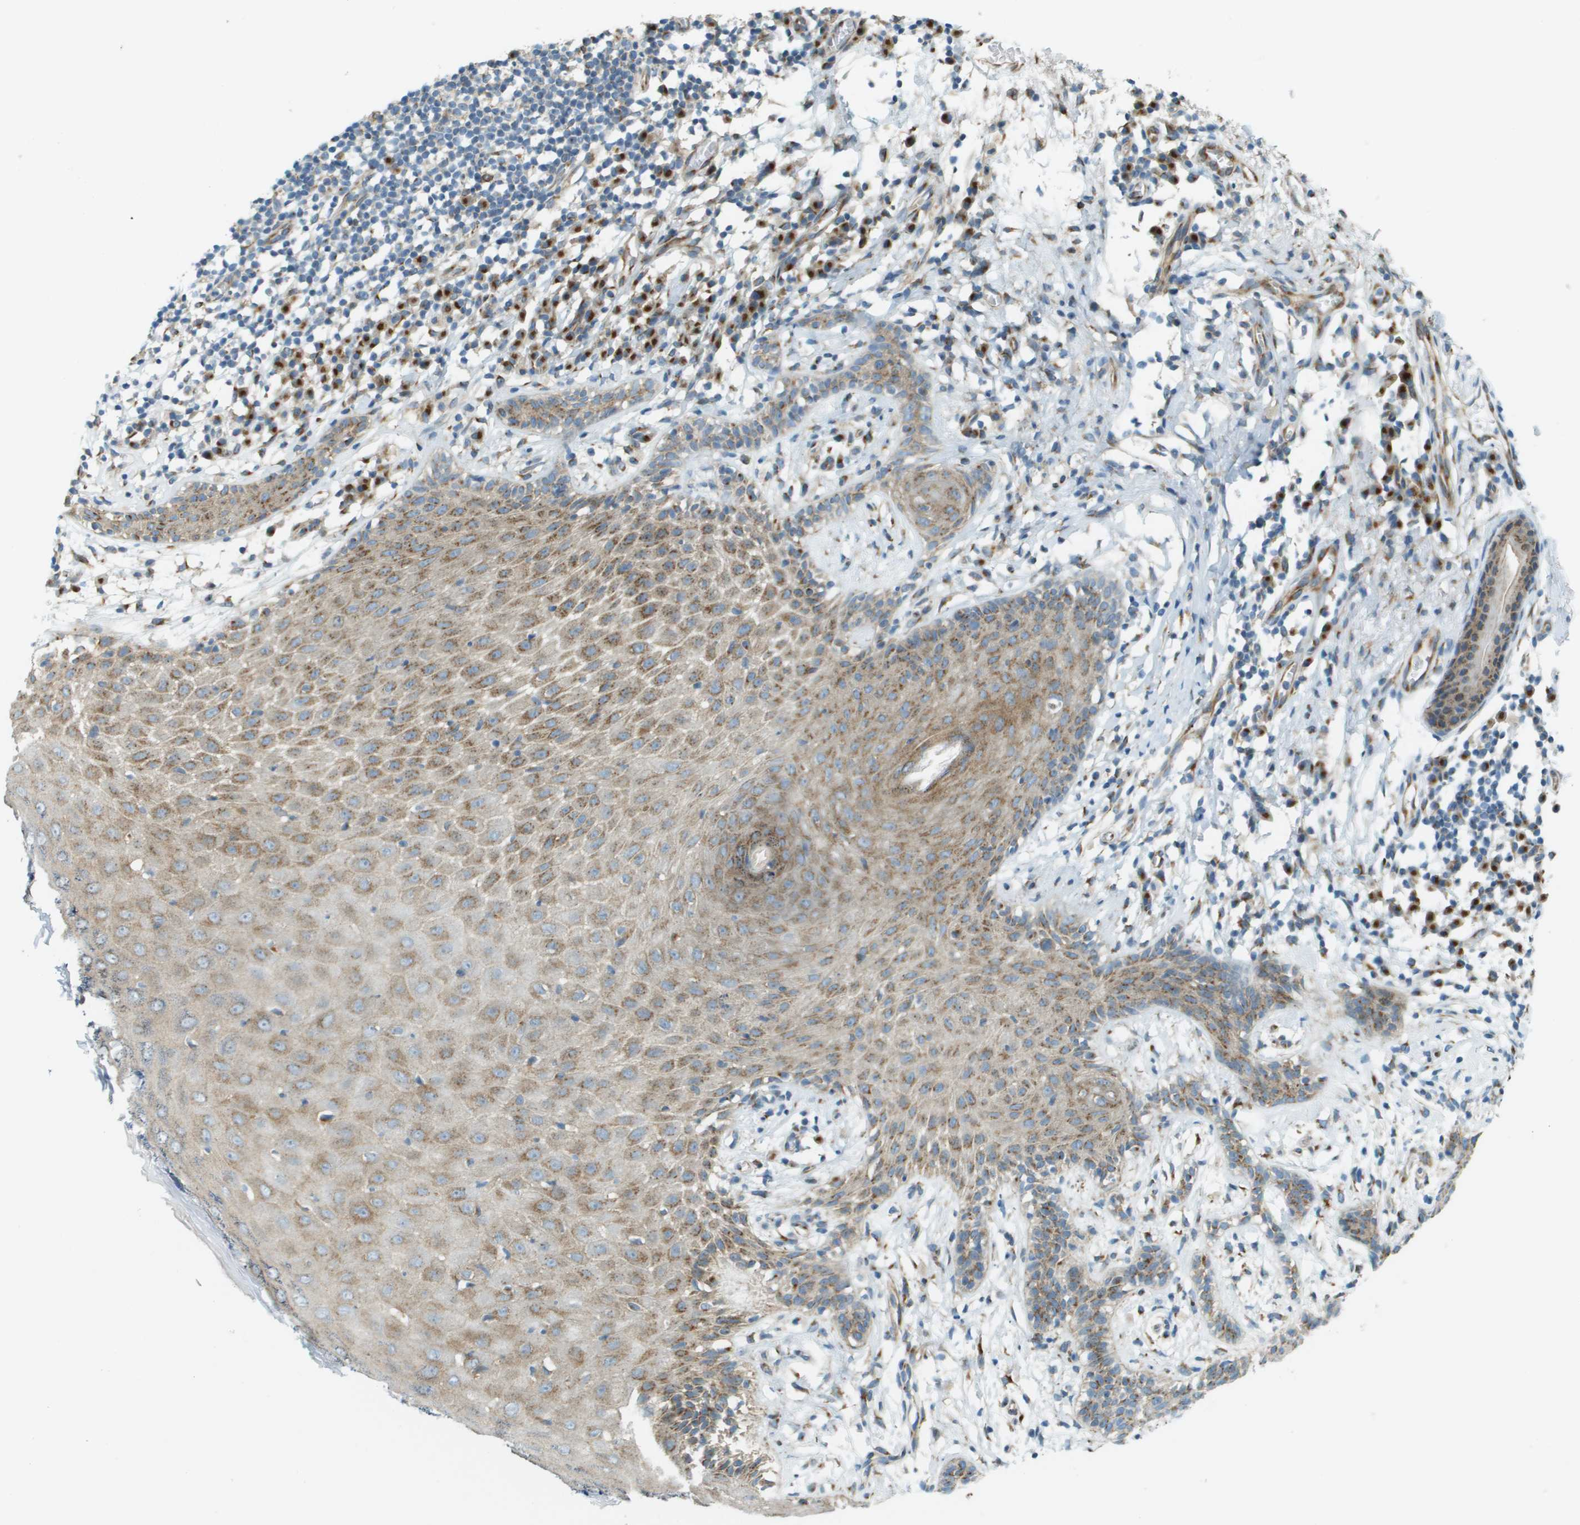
{"staining": {"intensity": "moderate", "quantity": ">75%", "location": "cytoplasmic/membranous"}, "tissue": "skin cancer", "cell_type": "Tumor cells", "image_type": "cancer", "snomed": [{"axis": "morphology", "description": "Basal cell carcinoma"}, {"axis": "topography", "description": "Skin"}], "caption": "A high-resolution photomicrograph shows immunohistochemistry staining of skin basal cell carcinoma, which reveals moderate cytoplasmic/membranous staining in about >75% of tumor cells. (DAB (3,3'-diaminobenzidine) IHC with brightfield microscopy, high magnification).", "gene": "ACBD3", "patient": {"sex": "male", "age": 85}}